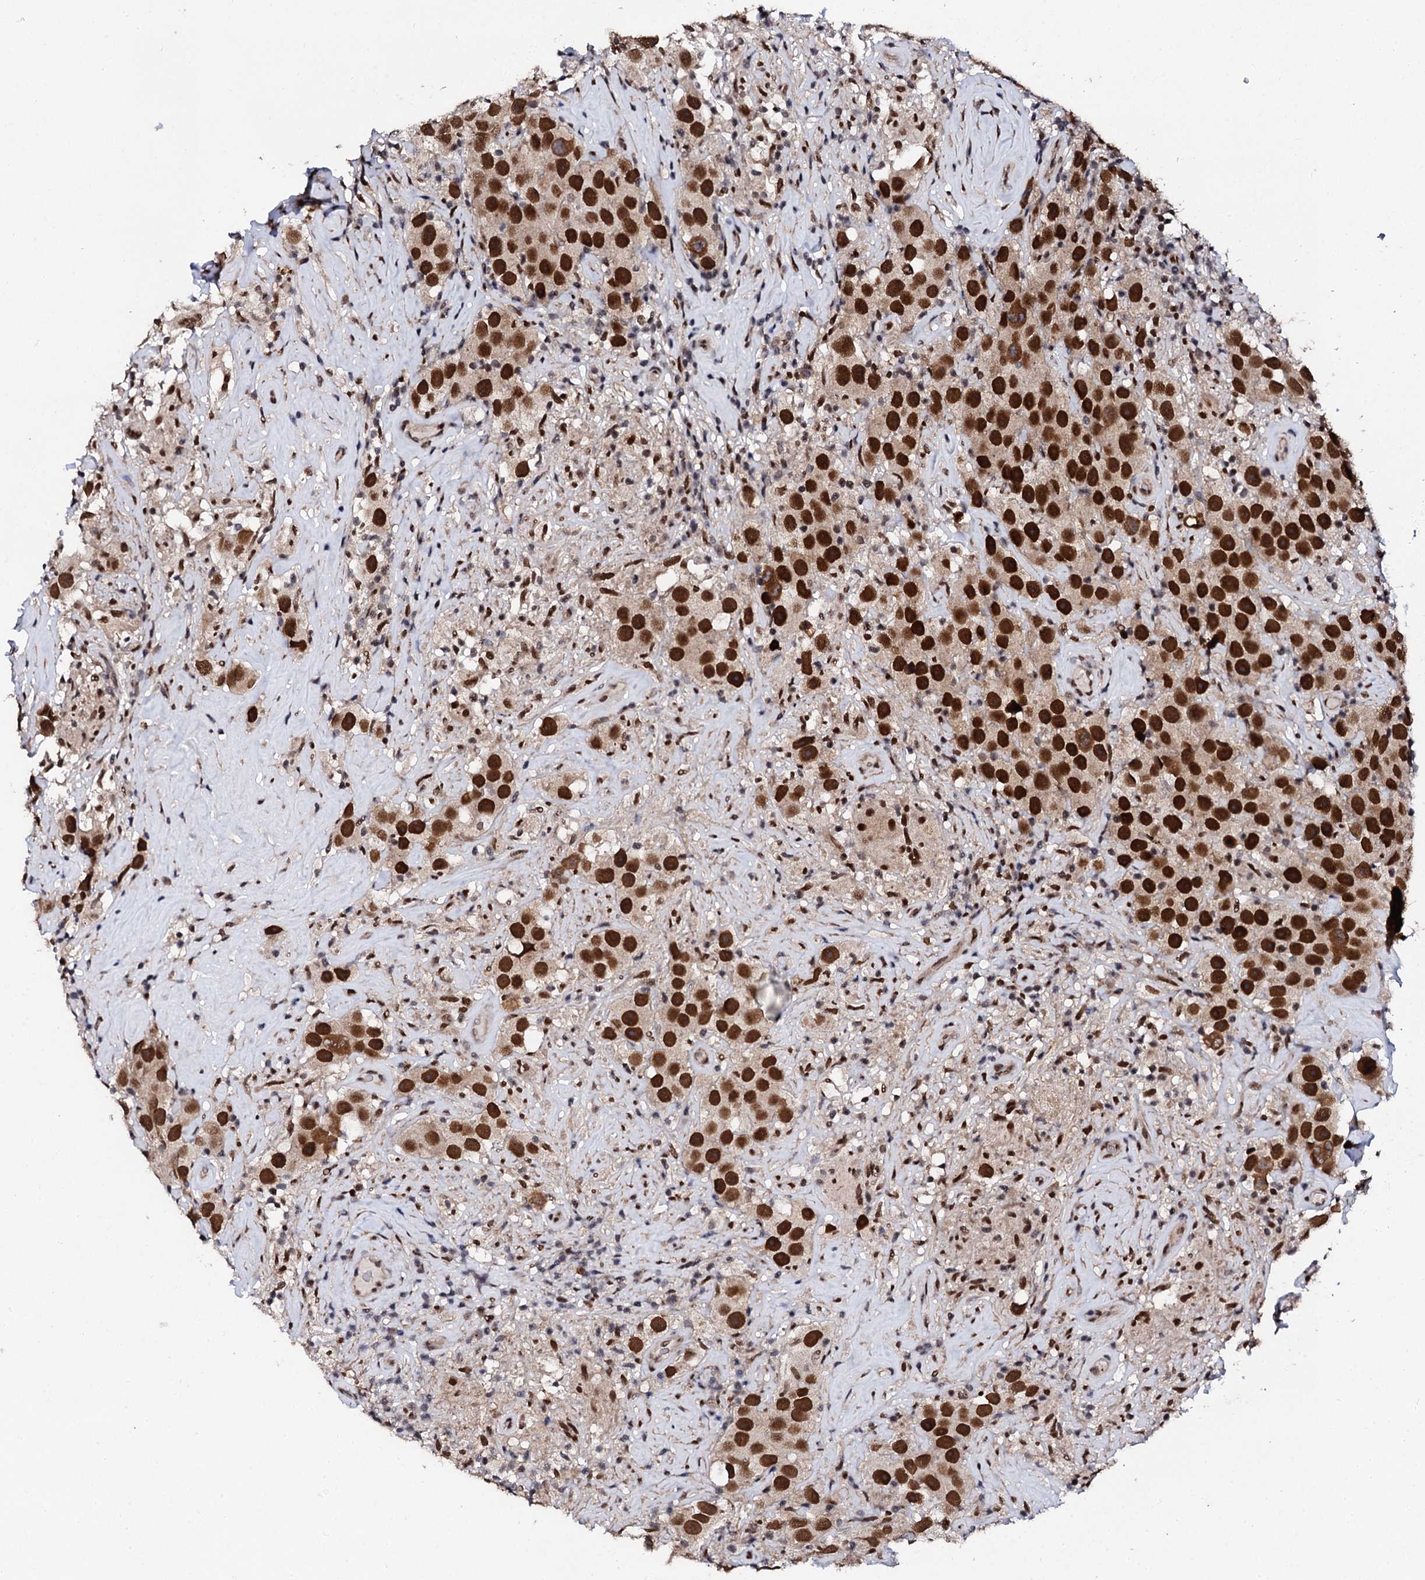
{"staining": {"intensity": "strong", "quantity": ">75%", "location": "nuclear"}, "tissue": "testis cancer", "cell_type": "Tumor cells", "image_type": "cancer", "snomed": [{"axis": "morphology", "description": "Seminoma, NOS"}, {"axis": "topography", "description": "Testis"}], "caption": "Testis seminoma was stained to show a protein in brown. There is high levels of strong nuclear expression in about >75% of tumor cells. The staining is performed using DAB (3,3'-diaminobenzidine) brown chromogen to label protein expression. The nuclei are counter-stained blue using hematoxylin.", "gene": "CSTF3", "patient": {"sex": "male", "age": 49}}